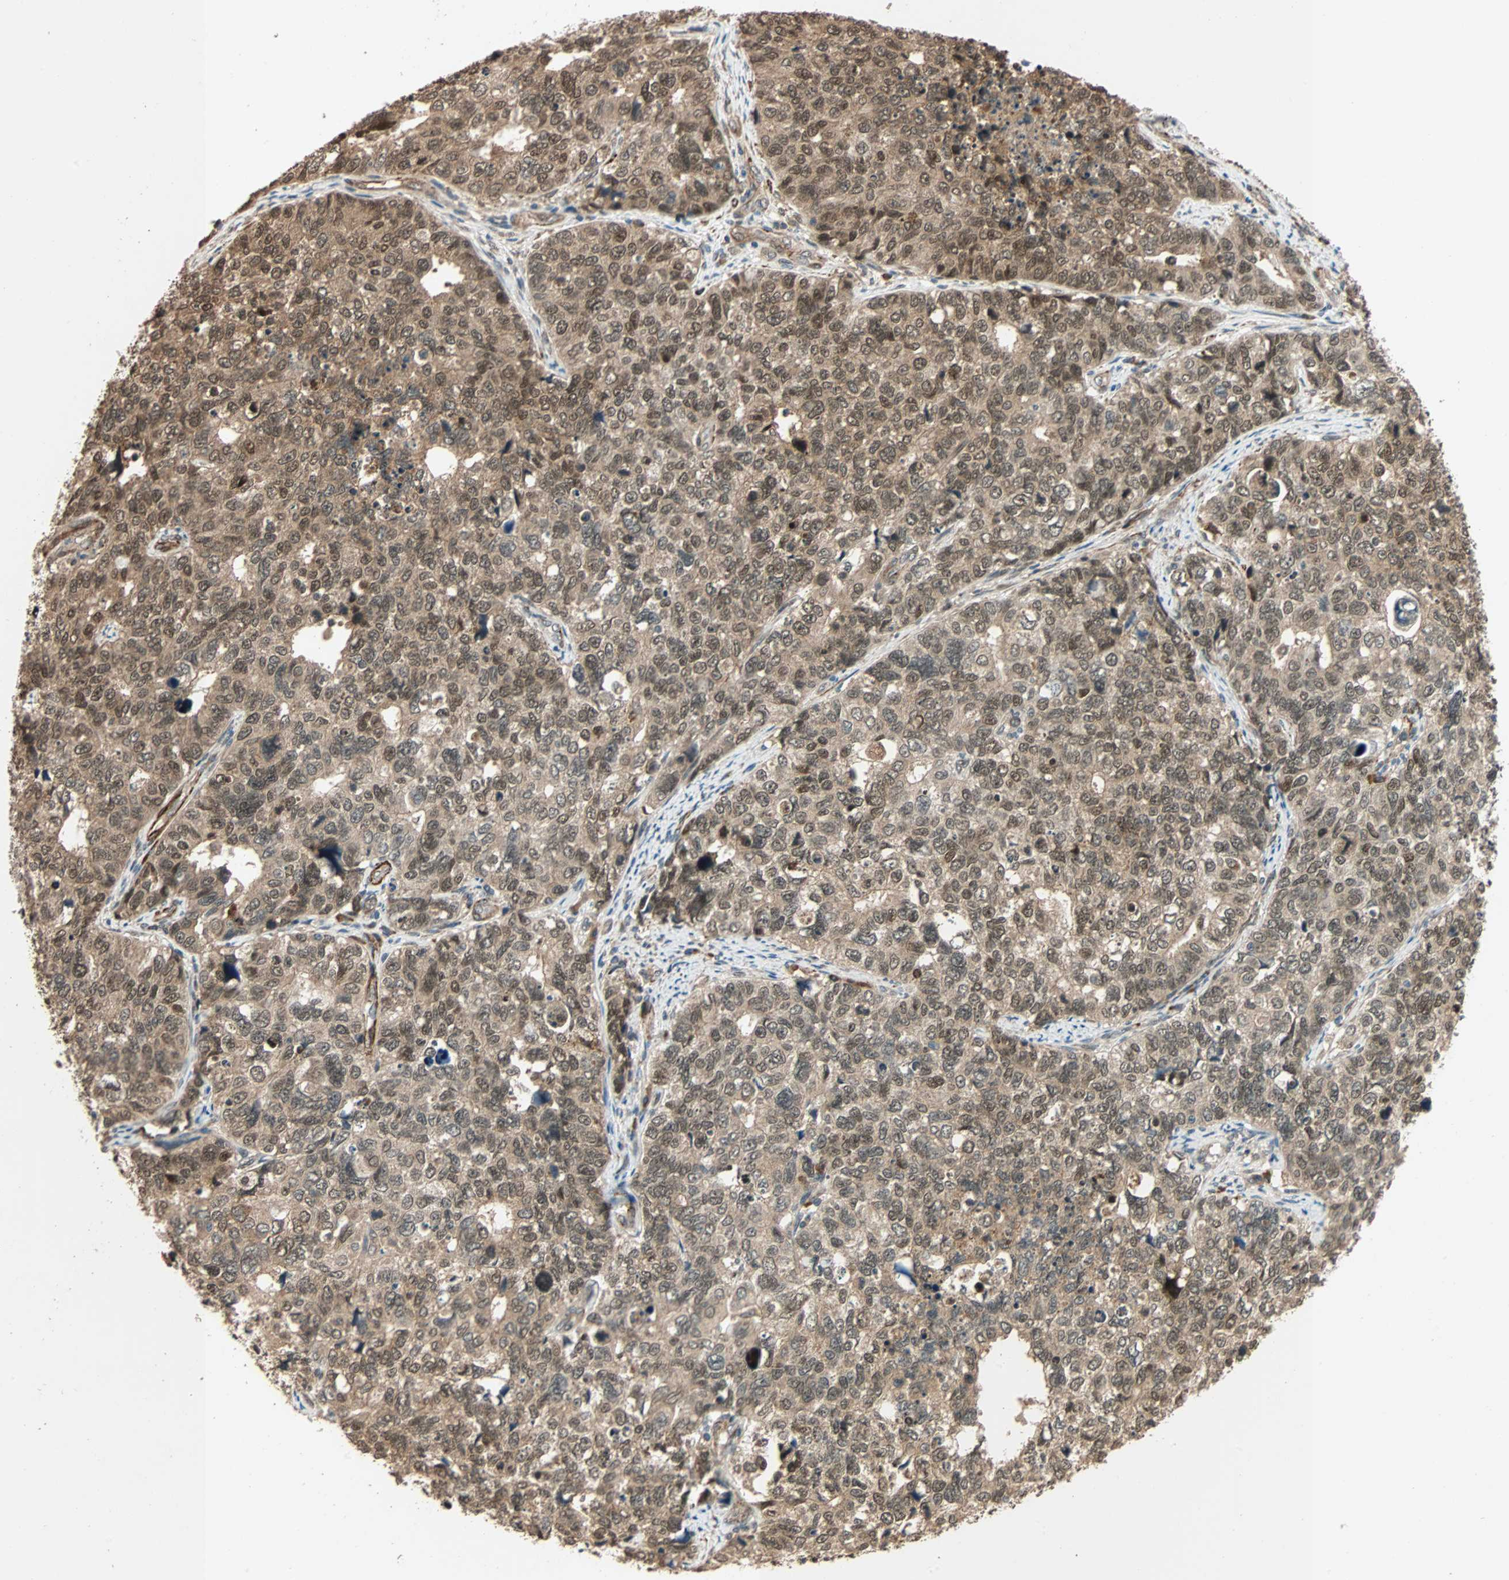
{"staining": {"intensity": "moderate", "quantity": ">75%", "location": "cytoplasmic/membranous,nuclear"}, "tissue": "cervical cancer", "cell_type": "Tumor cells", "image_type": "cancer", "snomed": [{"axis": "morphology", "description": "Squamous cell carcinoma, NOS"}, {"axis": "topography", "description": "Cervix"}], "caption": "This is a histology image of IHC staining of cervical cancer, which shows moderate positivity in the cytoplasmic/membranous and nuclear of tumor cells.", "gene": "QSER1", "patient": {"sex": "female", "age": 63}}